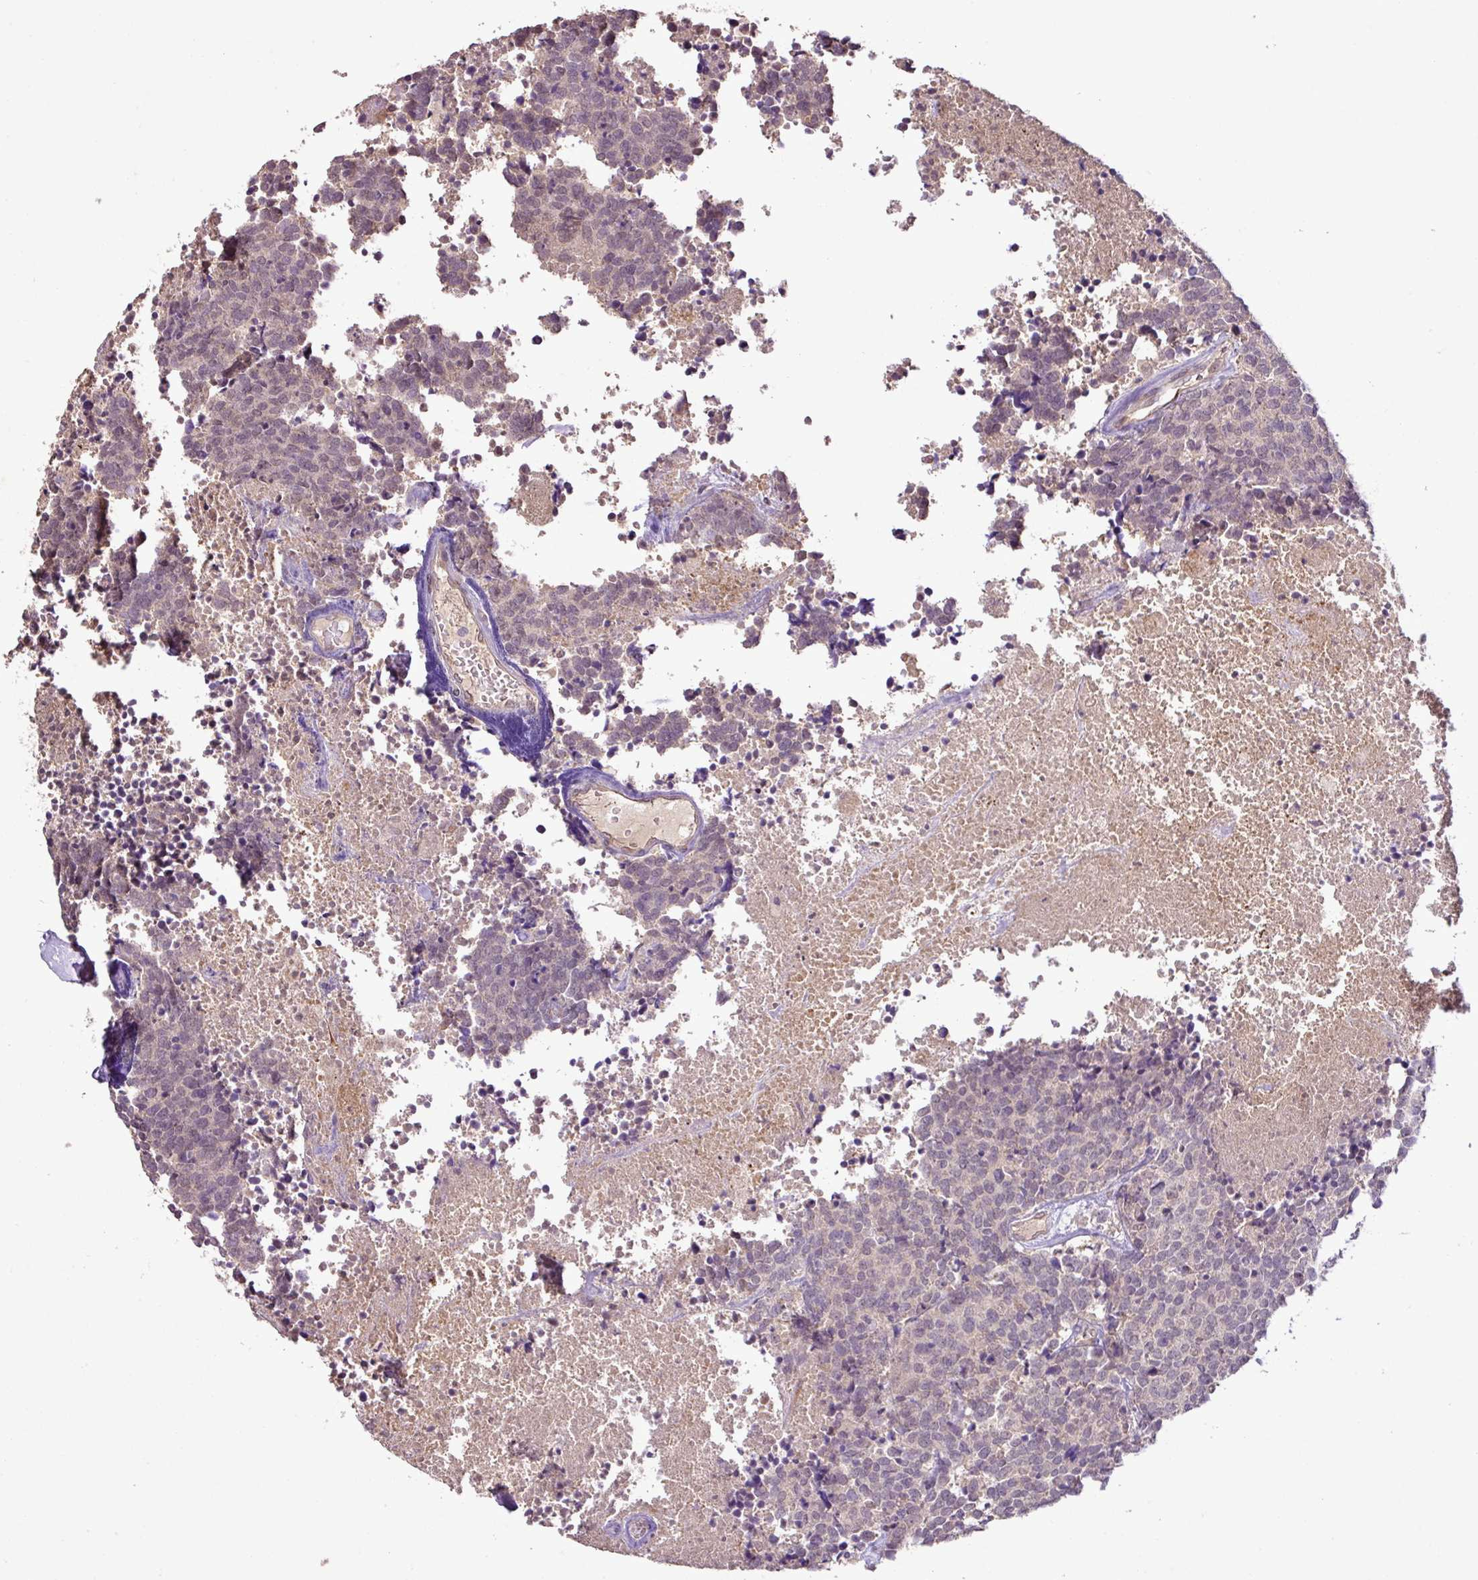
{"staining": {"intensity": "negative", "quantity": "none", "location": "none"}, "tissue": "carcinoid", "cell_type": "Tumor cells", "image_type": "cancer", "snomed": [{"axis": "morphology", "description": "Carcinoid, malignant, NOS"}, {"axis": "topography", "description": "Skin"}], "caption": "A high-resolution image shows immunohistochemistry (IHC) staining of carcinoid, which reveals no significant positivity in tumor cells.", "gene": "DNAAF4", "patient": {"sex": "female", "age": 79}}